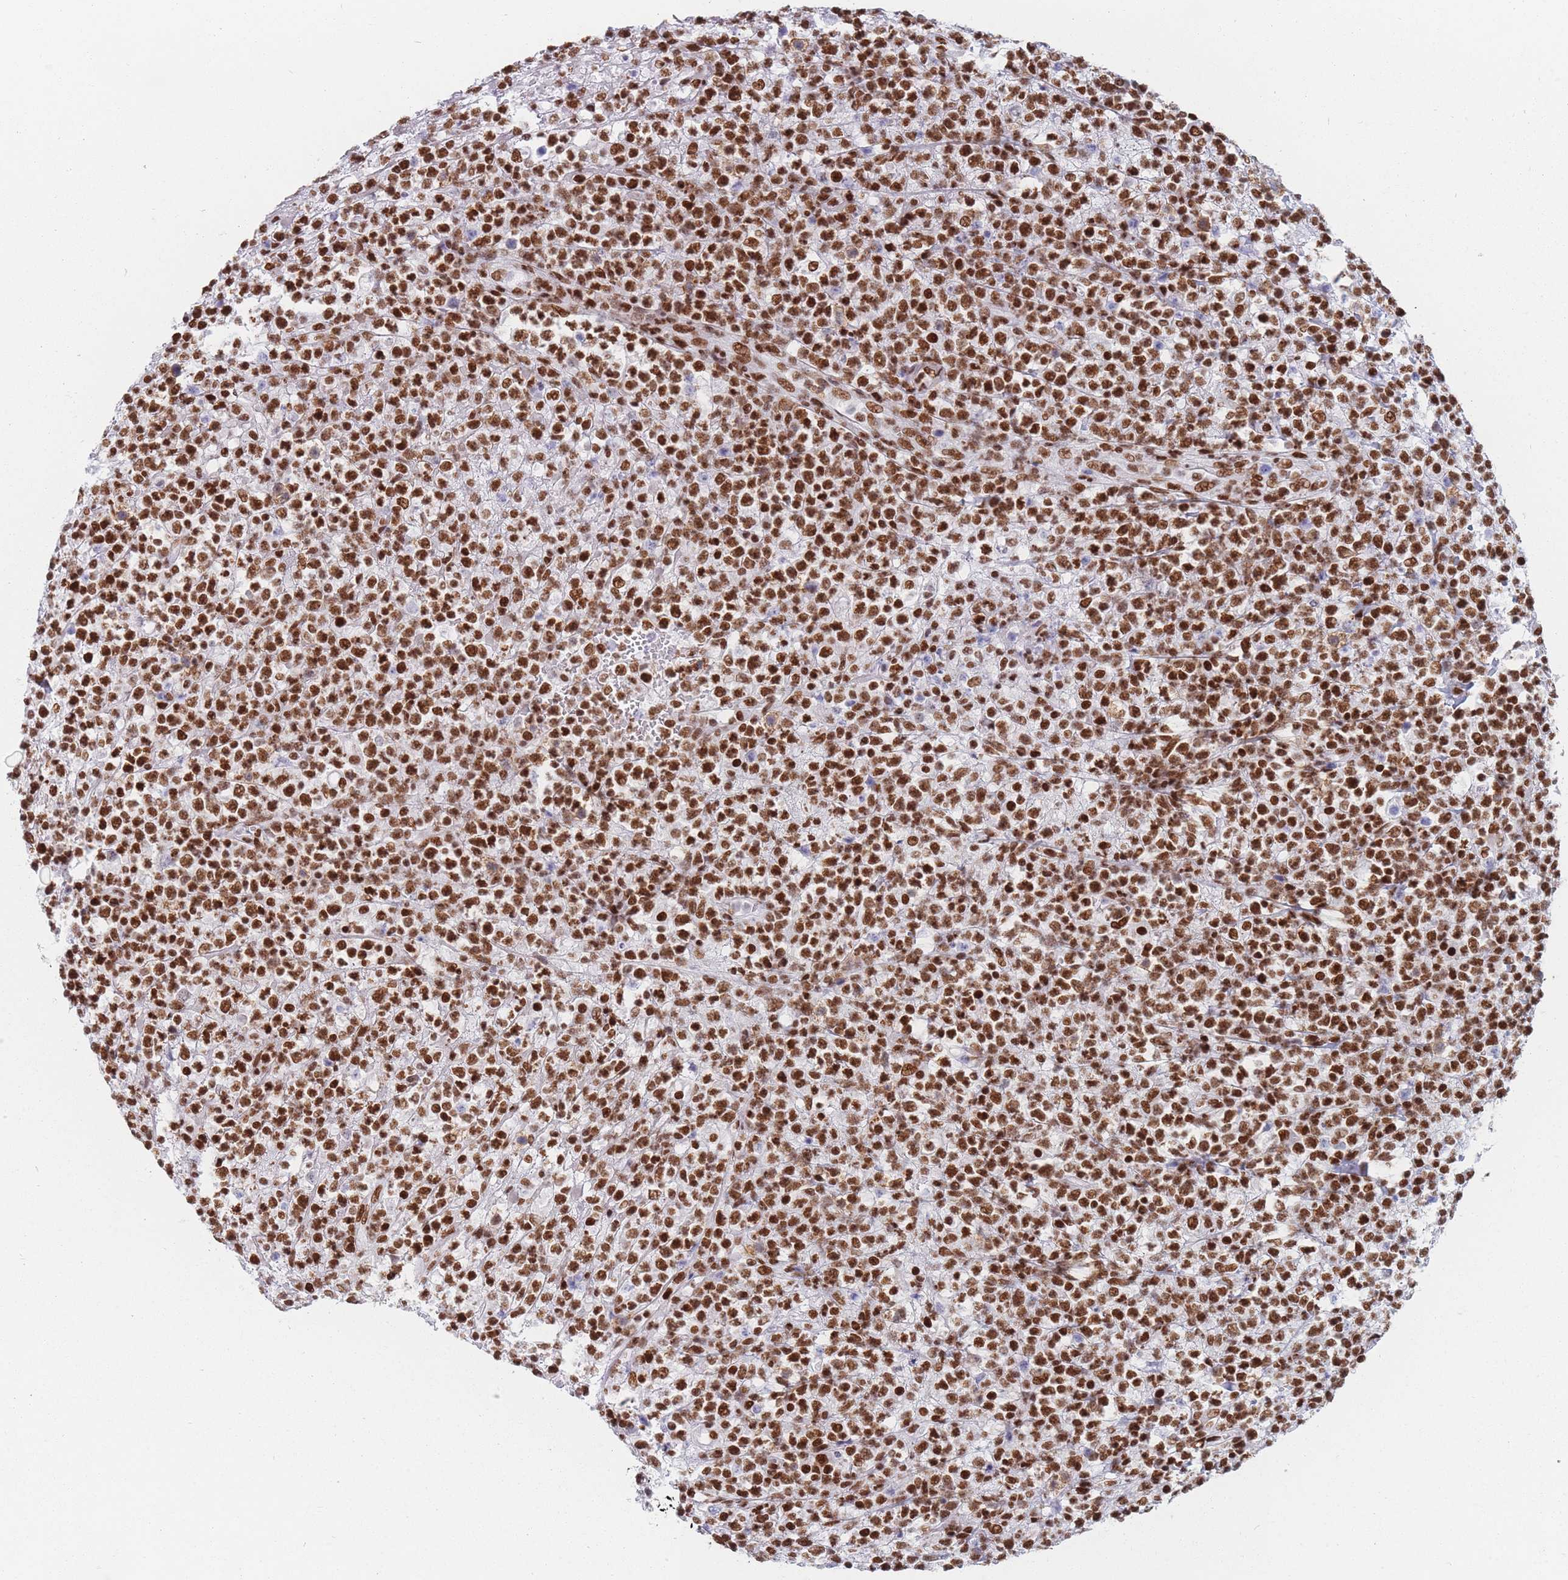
{"staining": {"intensity": "strong", "quantity": ">75%", "location": "nuclear"}, "tissue": "lymphoma", "cell_type": "Tumor cells", "image_type": "cancer", "snomed": [{"axis": "morphology", "description": "Malignant lymphoma, non-Hodgkin's type, High grade"}, {"axis": "topography", "description": "Colon"}], "caption": "This is a photomicrograph of immunohistochemistry staining of malignant lymphoma, non-Hodgkin's type (high-grade), which shows strong expression in the nuclear of tumor cells.", "gene": "SAFB2", "patient": {"sex": "female", "age": 53}}